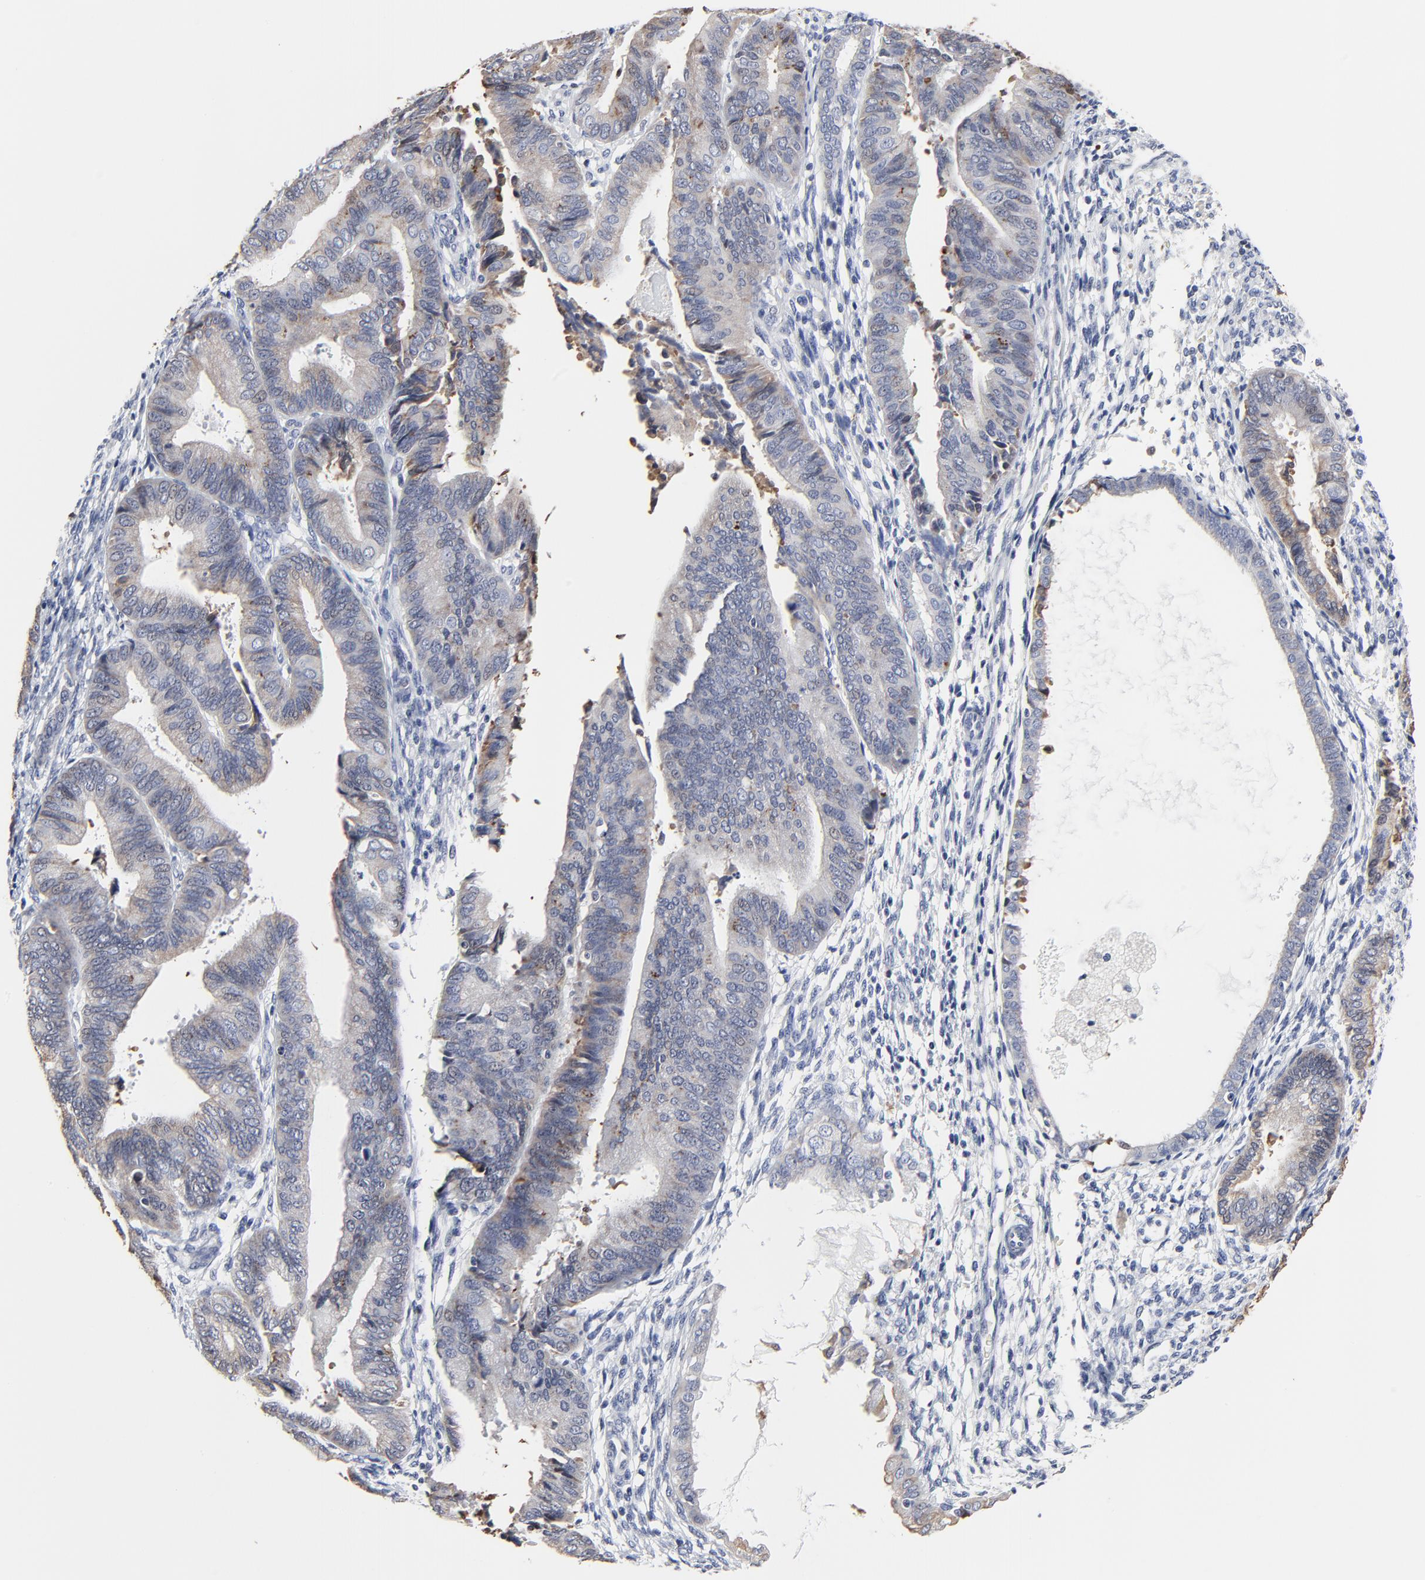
{"staining": {"intensity": "negative", "quantity": "none", "location": "none"}, "tissue": "endometrial cancer", "cell_type": "Tumor cells", "image_type": "cancer", "snomed": [{"axis": "morphology", "description": "Adenocarcinoma, NOS"}, {"axis": "topography", "description": "Endometrium"}], "caption": "Immunohistochemical staining of endometrial adenocarcinoma reveals no significant staining in tumor cells.", "gene": "LNX1", "patient": {"sex": "female", "age": 63}}